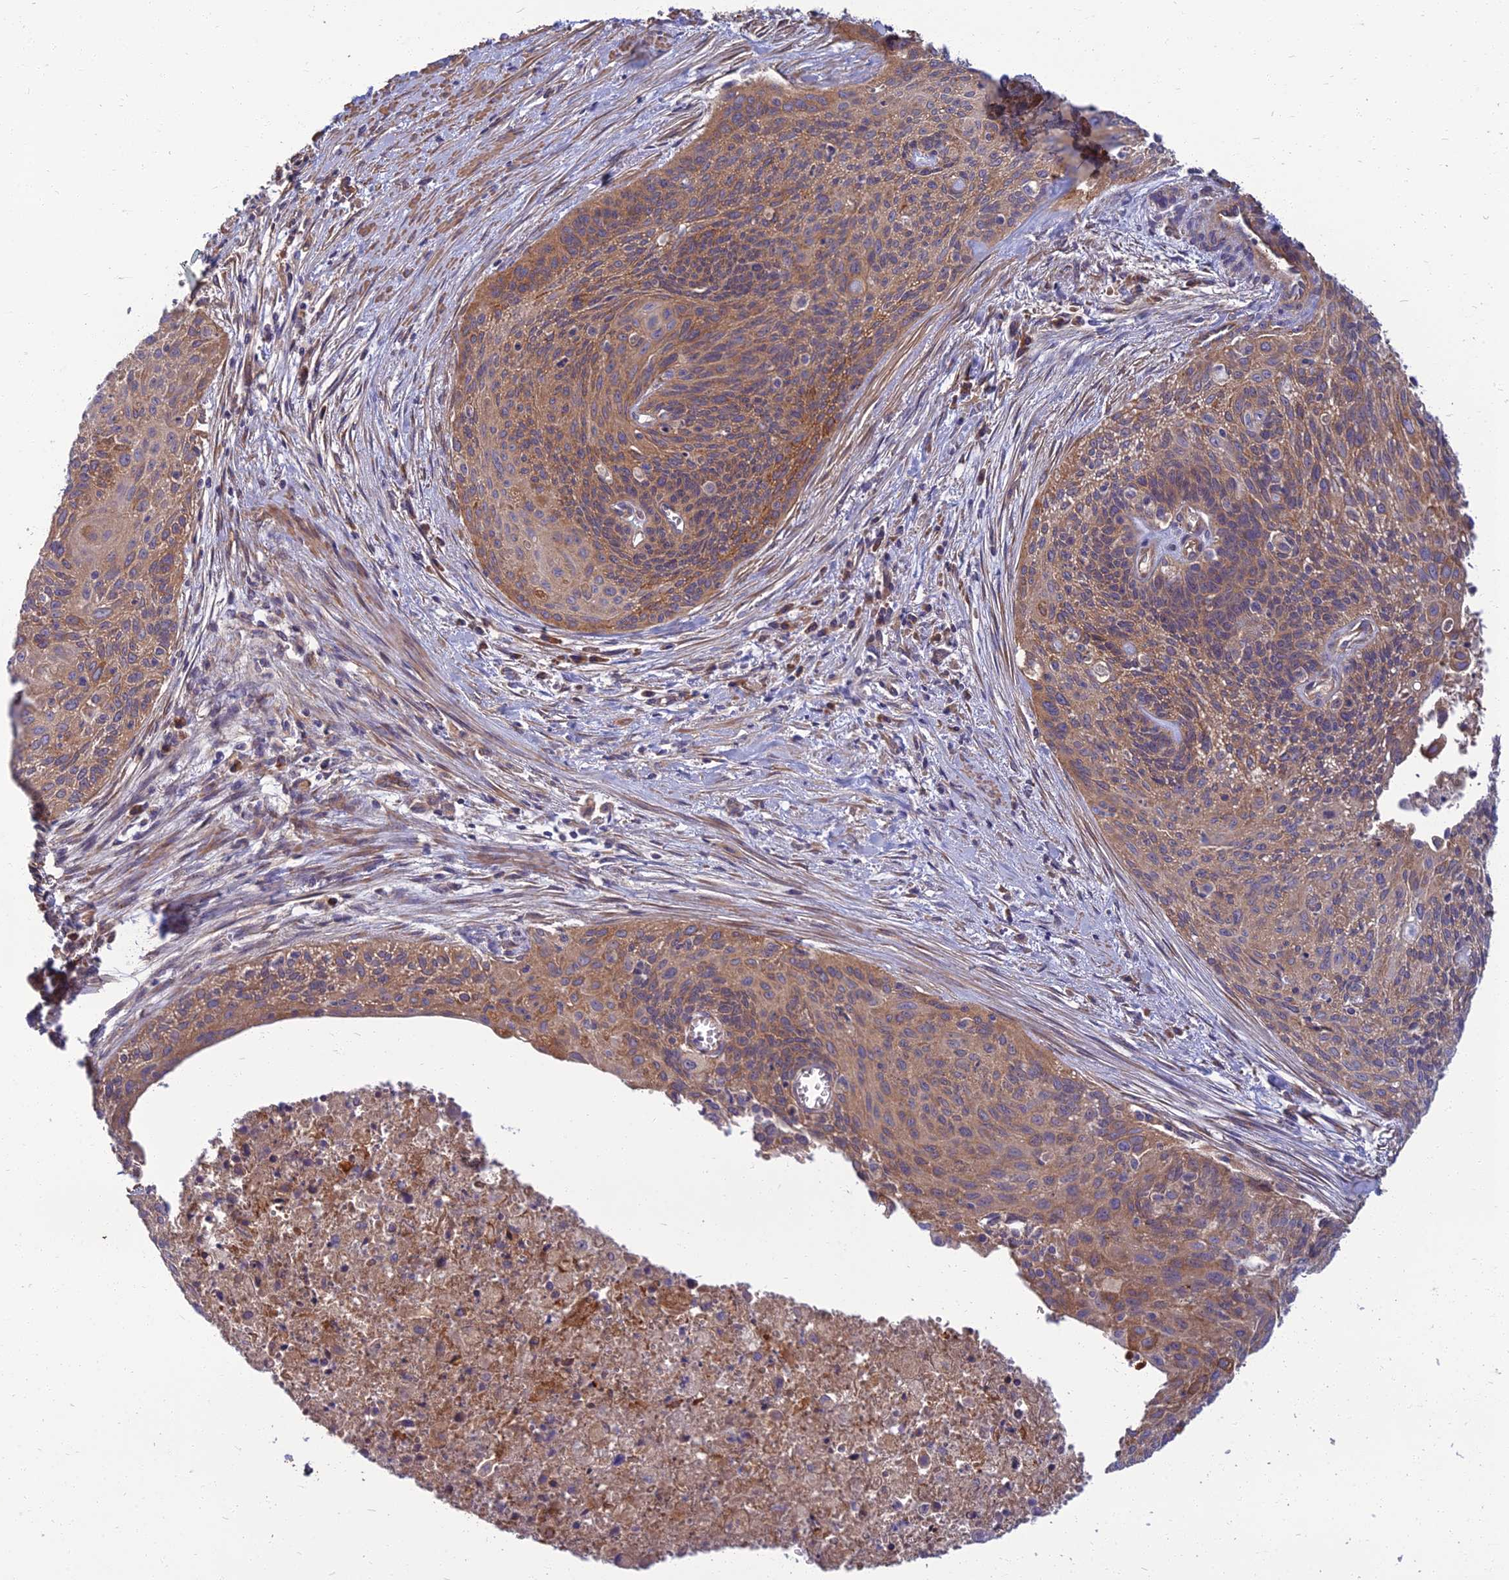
{"staining": {"intensity": "moderate", "quantity": ">75%", "location": "cytoplasmic/membranous"}, "tissue": "cervical cancer", "cell_type": "Tumor cells", "image_type": "cancer", "snomed": [{"axis": "morphology", "description": "Squamous cell carcinoma, NOS"}, {"axis": "topography", "description": "Cervix"}], "caption": "High-power microscopy captured an IHC photomicrograph of cervical squamous cell carcinoma, revealing moderate cytoplasmic/membranous expression in about >75% of tumor cells.", "gene": "WDR24", "patient": {"sex": "female", "age": 55}}